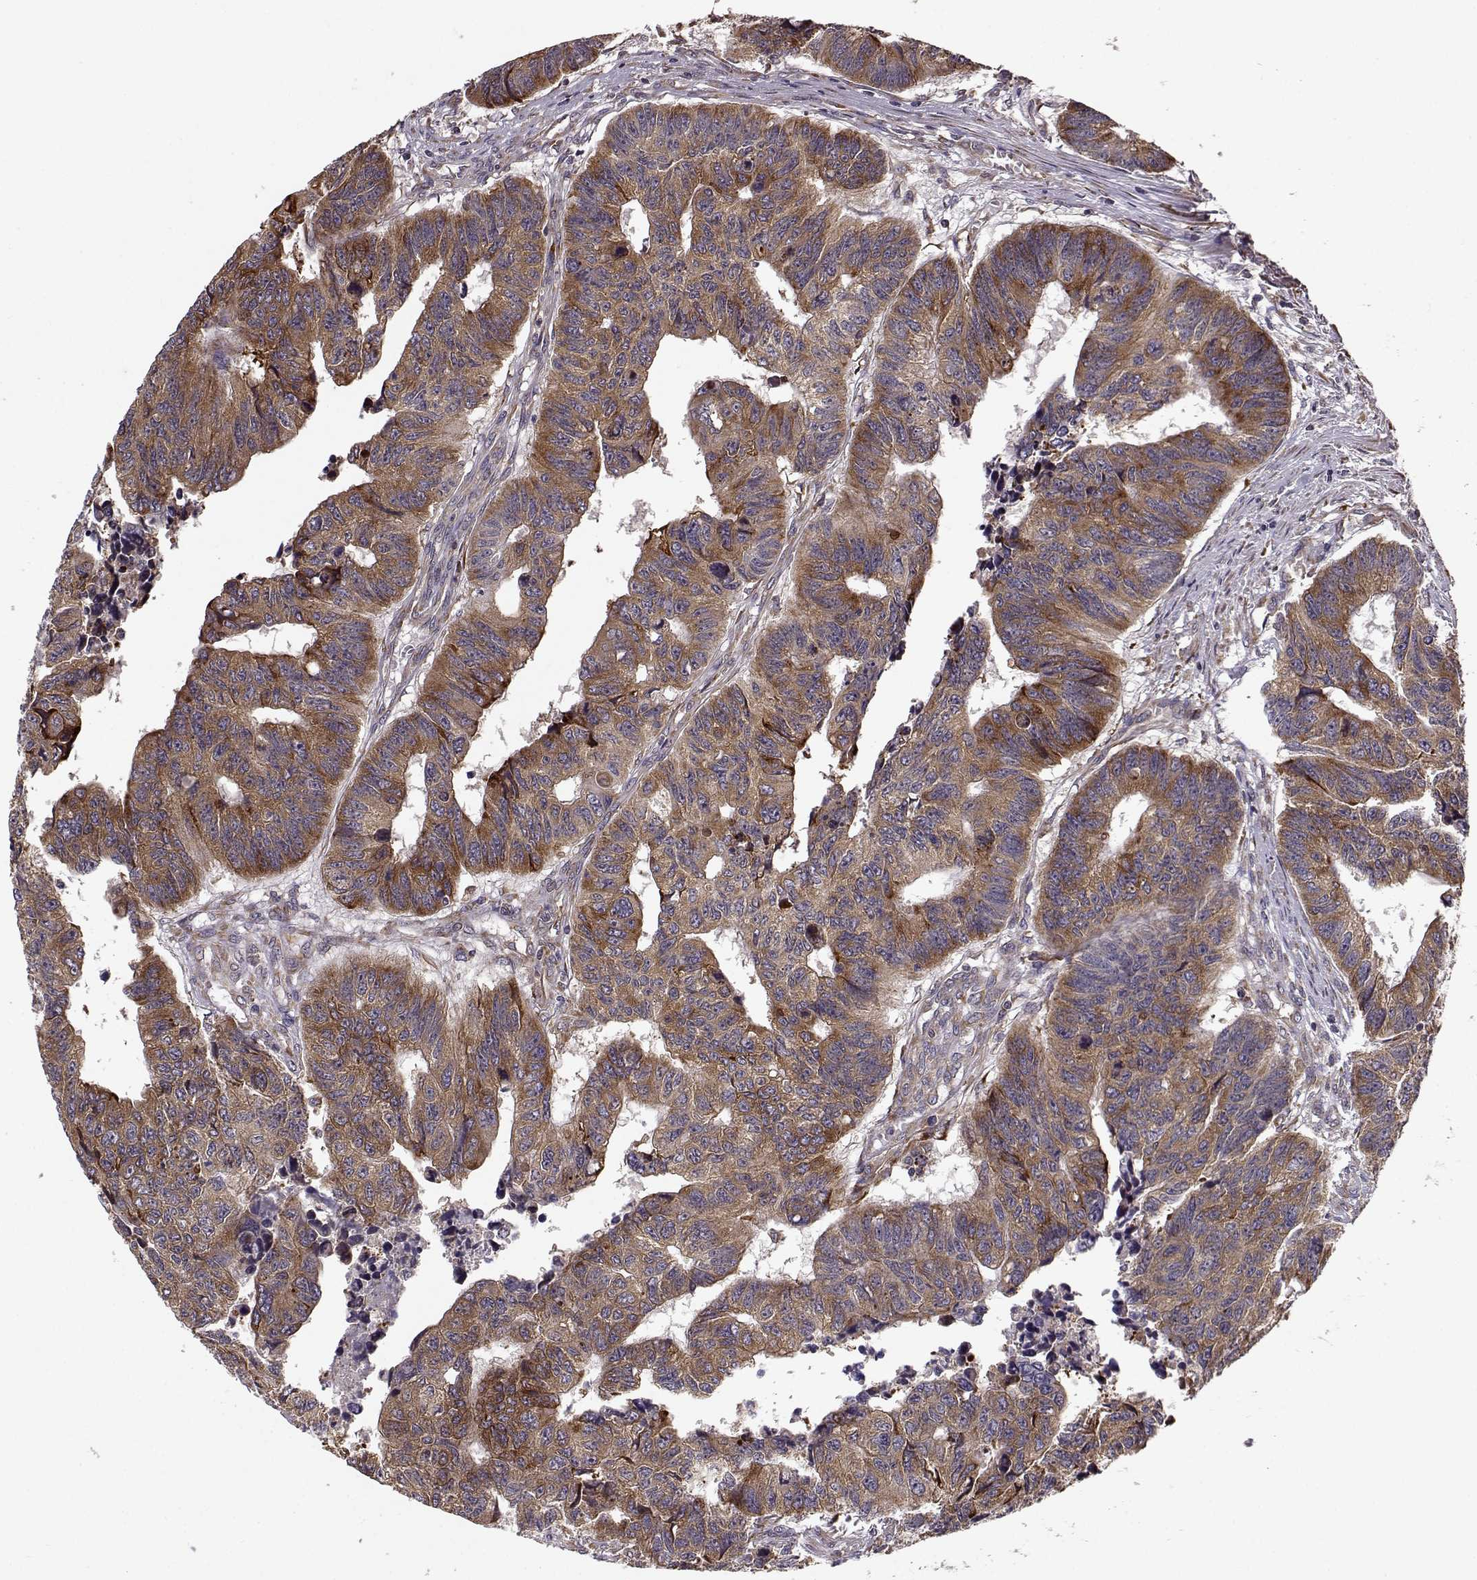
{"staining": {"intensity": "strong", "quantity": ">75%", "location": "cytoplasmic/membranous"}, "tissue": "colorectal cancer", "cell_type": "Tumor cells", "image_type": "cancer", "snomed": [{"axis": "morphology", "description": "Adenocarcinoma, NOS"}, {"axis": "topography", "description": "Rectum"}], "caption": "Tumor cells exhibit high levels of strong cytoplasmic/membranous positivity in about >75% of cells in human colorectal adenocarcinoma. Nuclei are stained in blue.", "gene": "RPL31", "patient": {"sex": "female", "age": 85}}